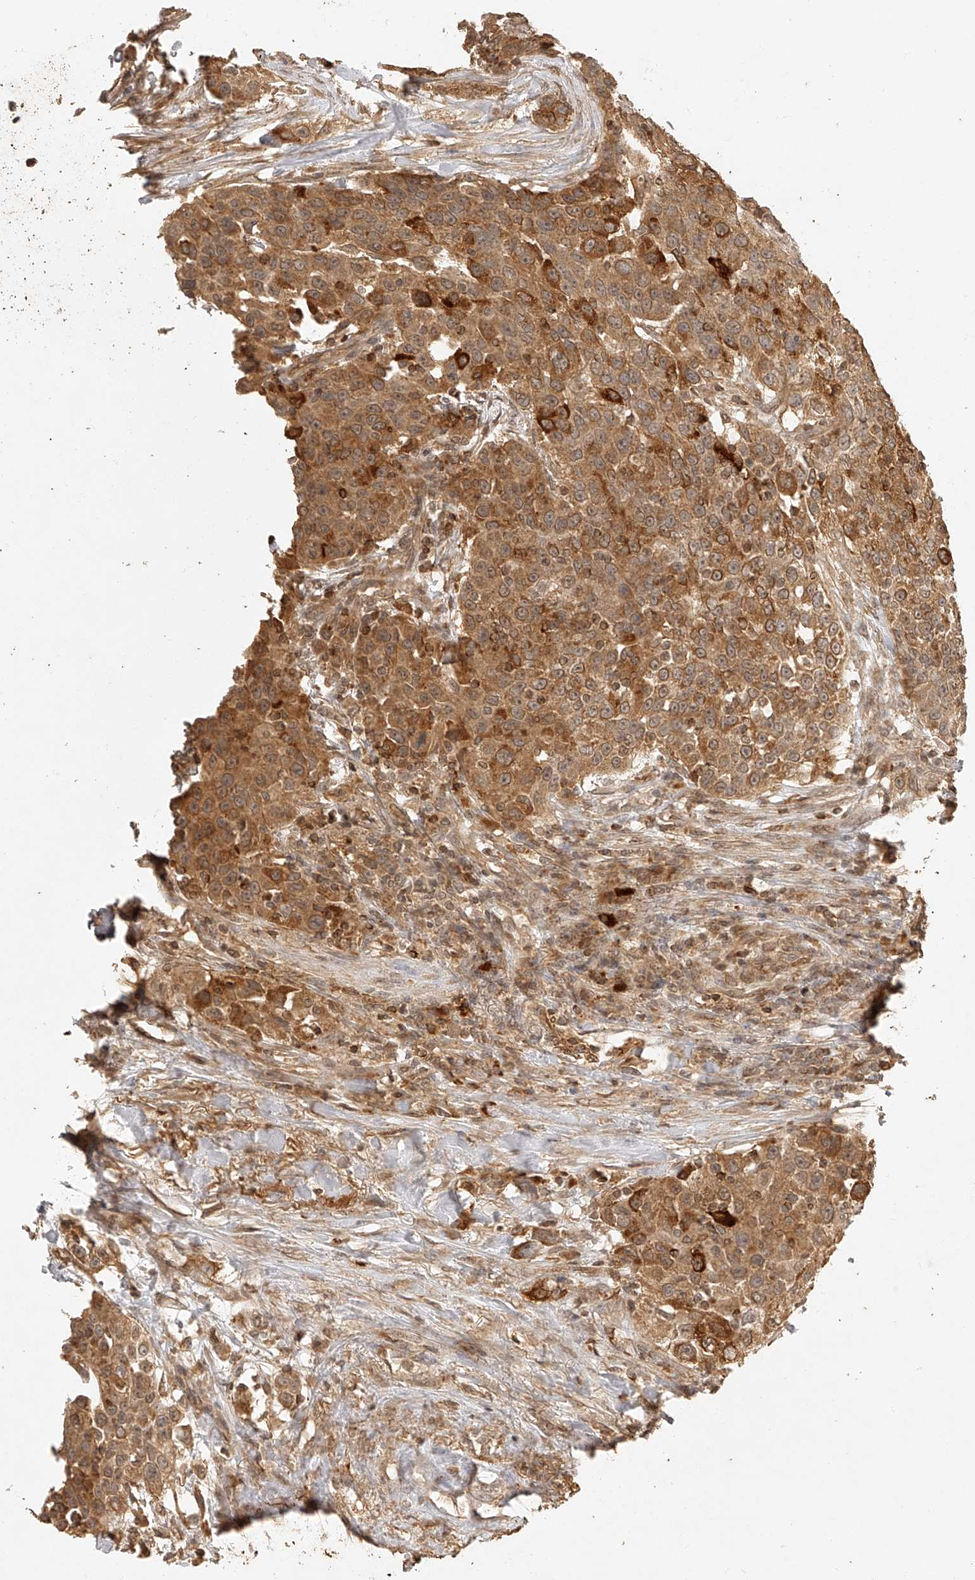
{"staining": {"intensity": "moderate", "quantity": ">75%", "location": "cytoplasmic/membranous"}, "tissue": "urothelial cancer", "cell_type": "Tumor cells", "image_type": "cancer", "snomed": [{"axis": "morphology", "description": "Urothelial carcinoma, High grade"}, {"axis": "topography", "description": "Urinary bladder"}], "caption": "Moderate cytoplasmic/membranous protein staining is identified in about >75% of tumor cells in urothelial carcinoma (high-grade).", "gene": "BCL2L11", "patient": {"sex": "female", "age": 80}}